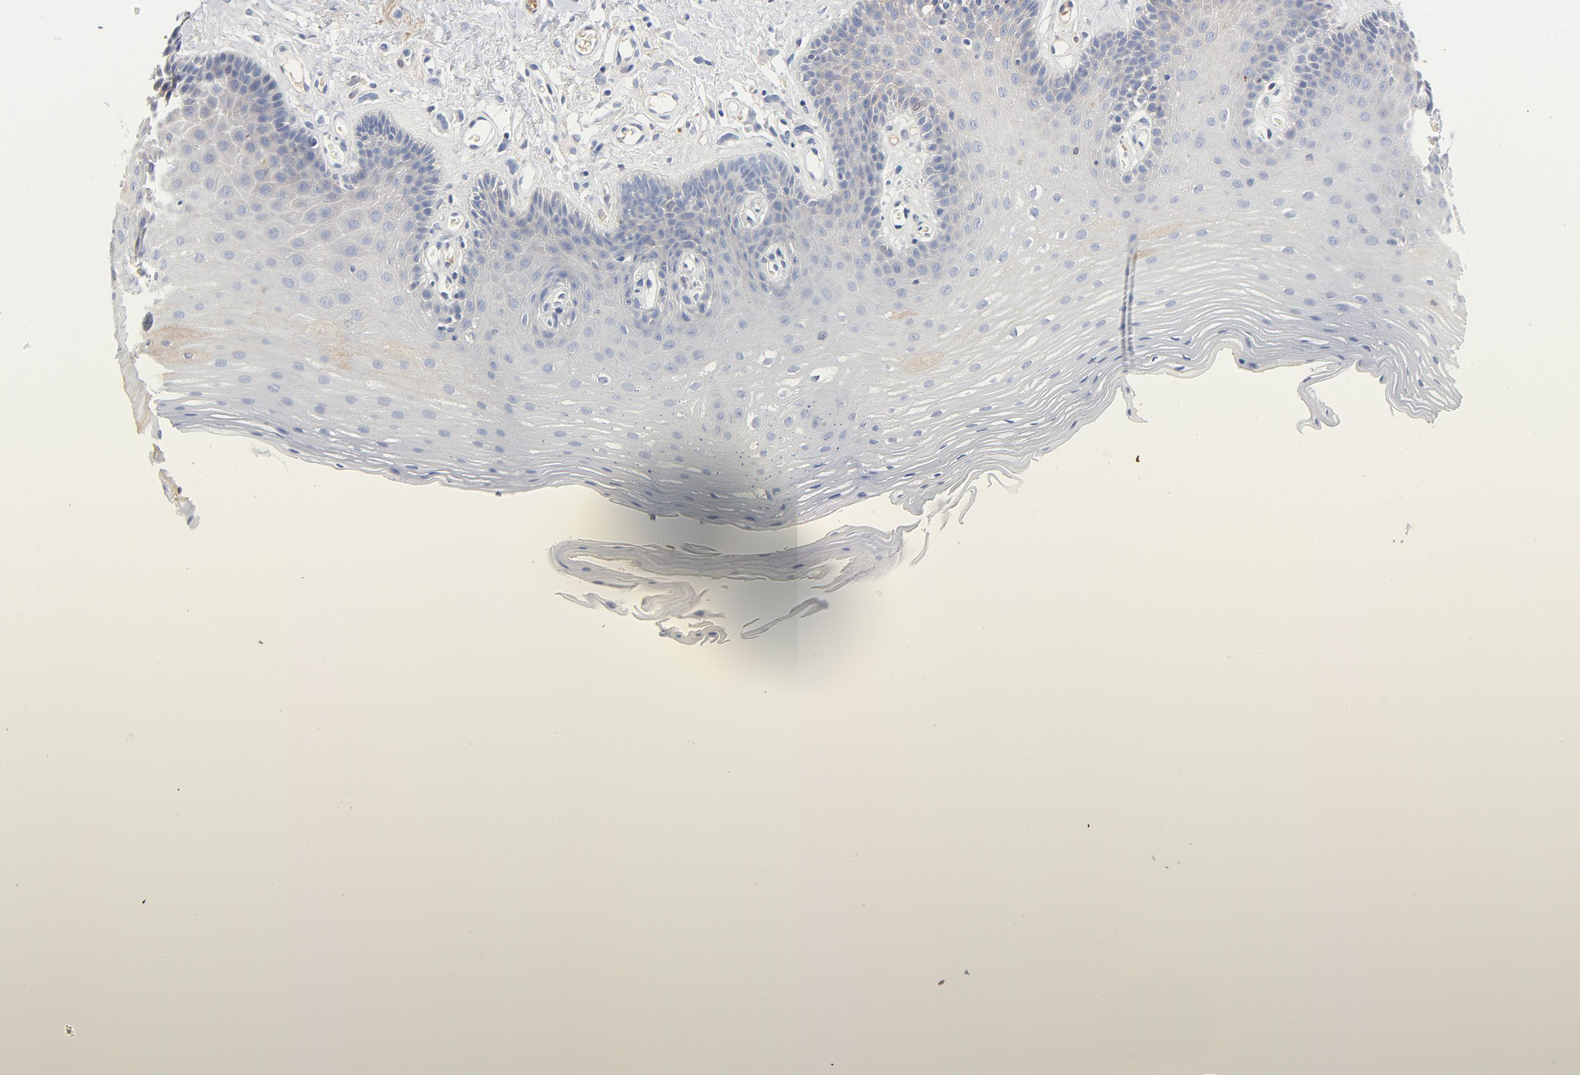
{"staining": {"intensity": "weak", "quantity": "<25%", "location": "cytoplasmic/membranous"}, "tissue": "oral mucosa", "cell_type": "Squamous epithelial cells", "image_type": "normal", "snomed": [{"axis": "morphology", "description": "Normal tissue, NOS"}, {"axis": "morphology", "description": "Squamous cell carcinoma, NOS"}, {"axis": "topography", "description": "Skeletal muscle"}, {"axis": "topography", "description": "Oral tissue"}, {"axis": "topography", "description": "Head-Neck"}], "caption": "Immunohistochemistry histopathology image of benign oral mucosa stained for a protein (brown), which exhibits no expression in squamous epithelial cells. (DAB immunohistochemistry (IHC) with hematoxylin counter stain).", "gene": "SERPINA4", "patient": {"sex": "male", "age": 71}}